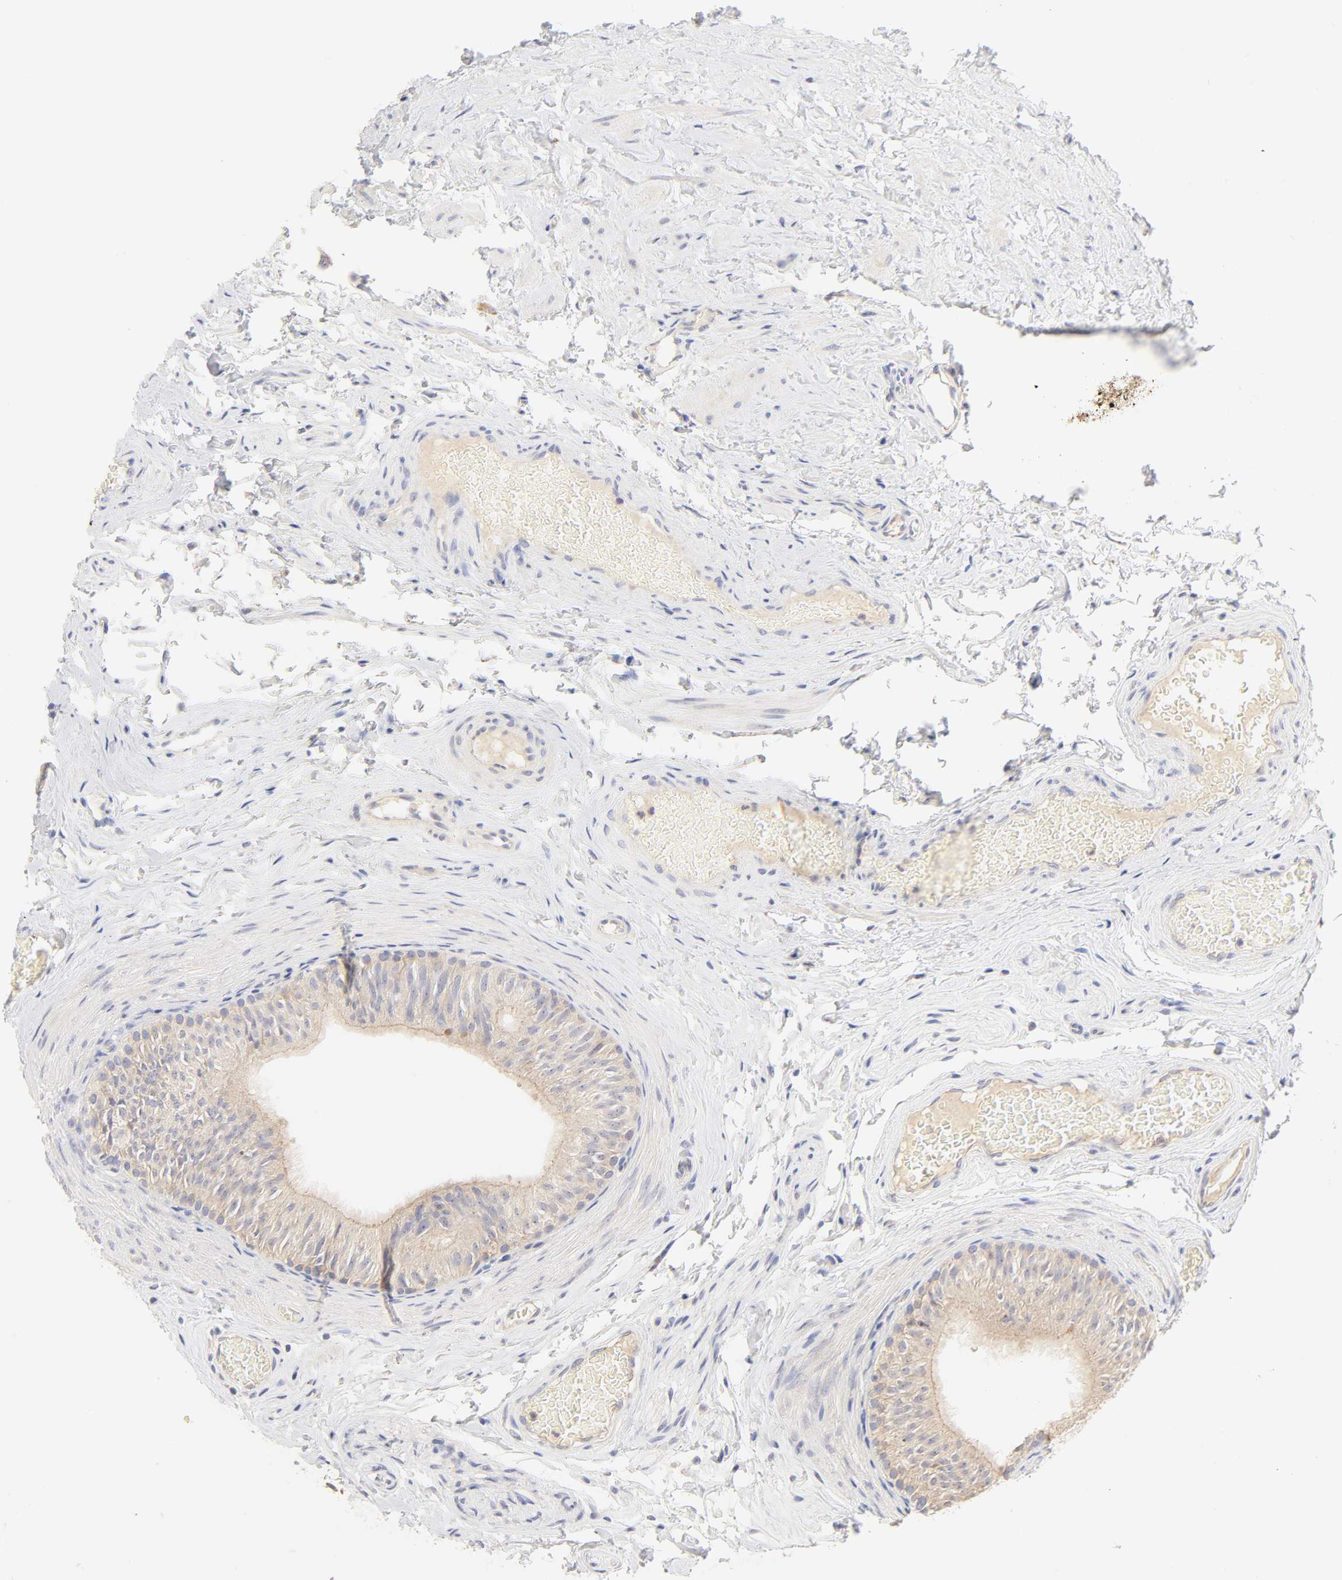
{"staining": {"intensity": "weak", "quantity": ">75%", "location": "cytoplasmic/membranous"}, "tissue": "epididymis", "cell_type": "Glandular cells", "image_type": "normal", "snomed": [{"axis": "morphology", "description": "Normal tissue, NOS"}, {"axis": "topography", "description": "Testis"}, {"axis": "topography", "description": "Epididymis"}], "caption": "Immunohistochemical staining of normal epididymis shows >75% levels of weak cytoplasmic/membranous protein positivity in about >75% of glandular cells.", "gene": "MTERF2", "patient": {"sex": "male", "age": 36}}